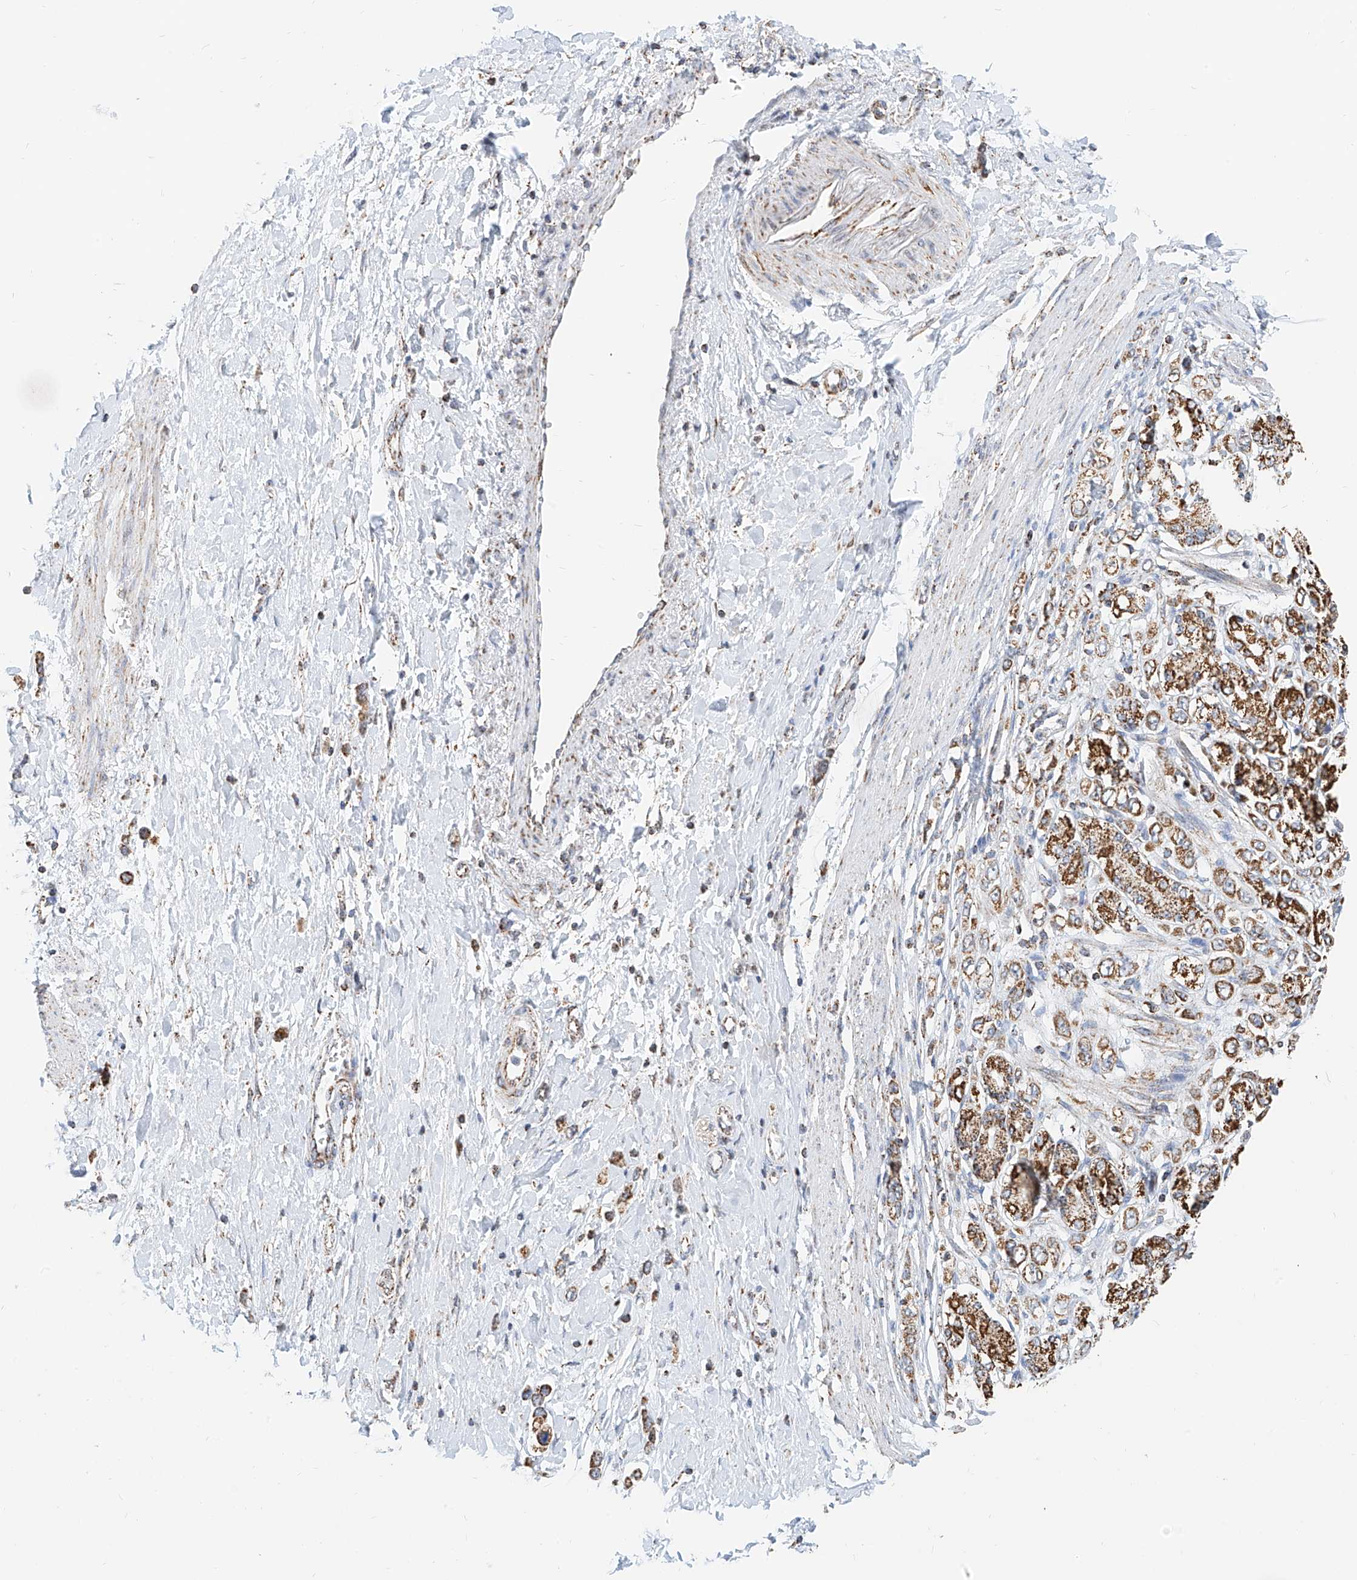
{"staining": {"intensity": "moderate", "quantity": ">75%", "location": "cytoplasmic/membranous"}, "tissue": "stomach cancer", "cell_type": "Tumor cells", "image_type": "cancer", "snomed": [{"axis": "morphology", "description": "Adenocarcinoma, NOS"}, {"axis": "topography", "description": "Stomach"}], "caption": "IHC (DAB (3,3'-diaminobenzidine)) staining of human stomach cancer shows moderate cytoplasmic/membranous protein positivity in approximately >75% of tumor cells.", "gene": "NALCN", "patient": {"sex": "female", "age": 65}}